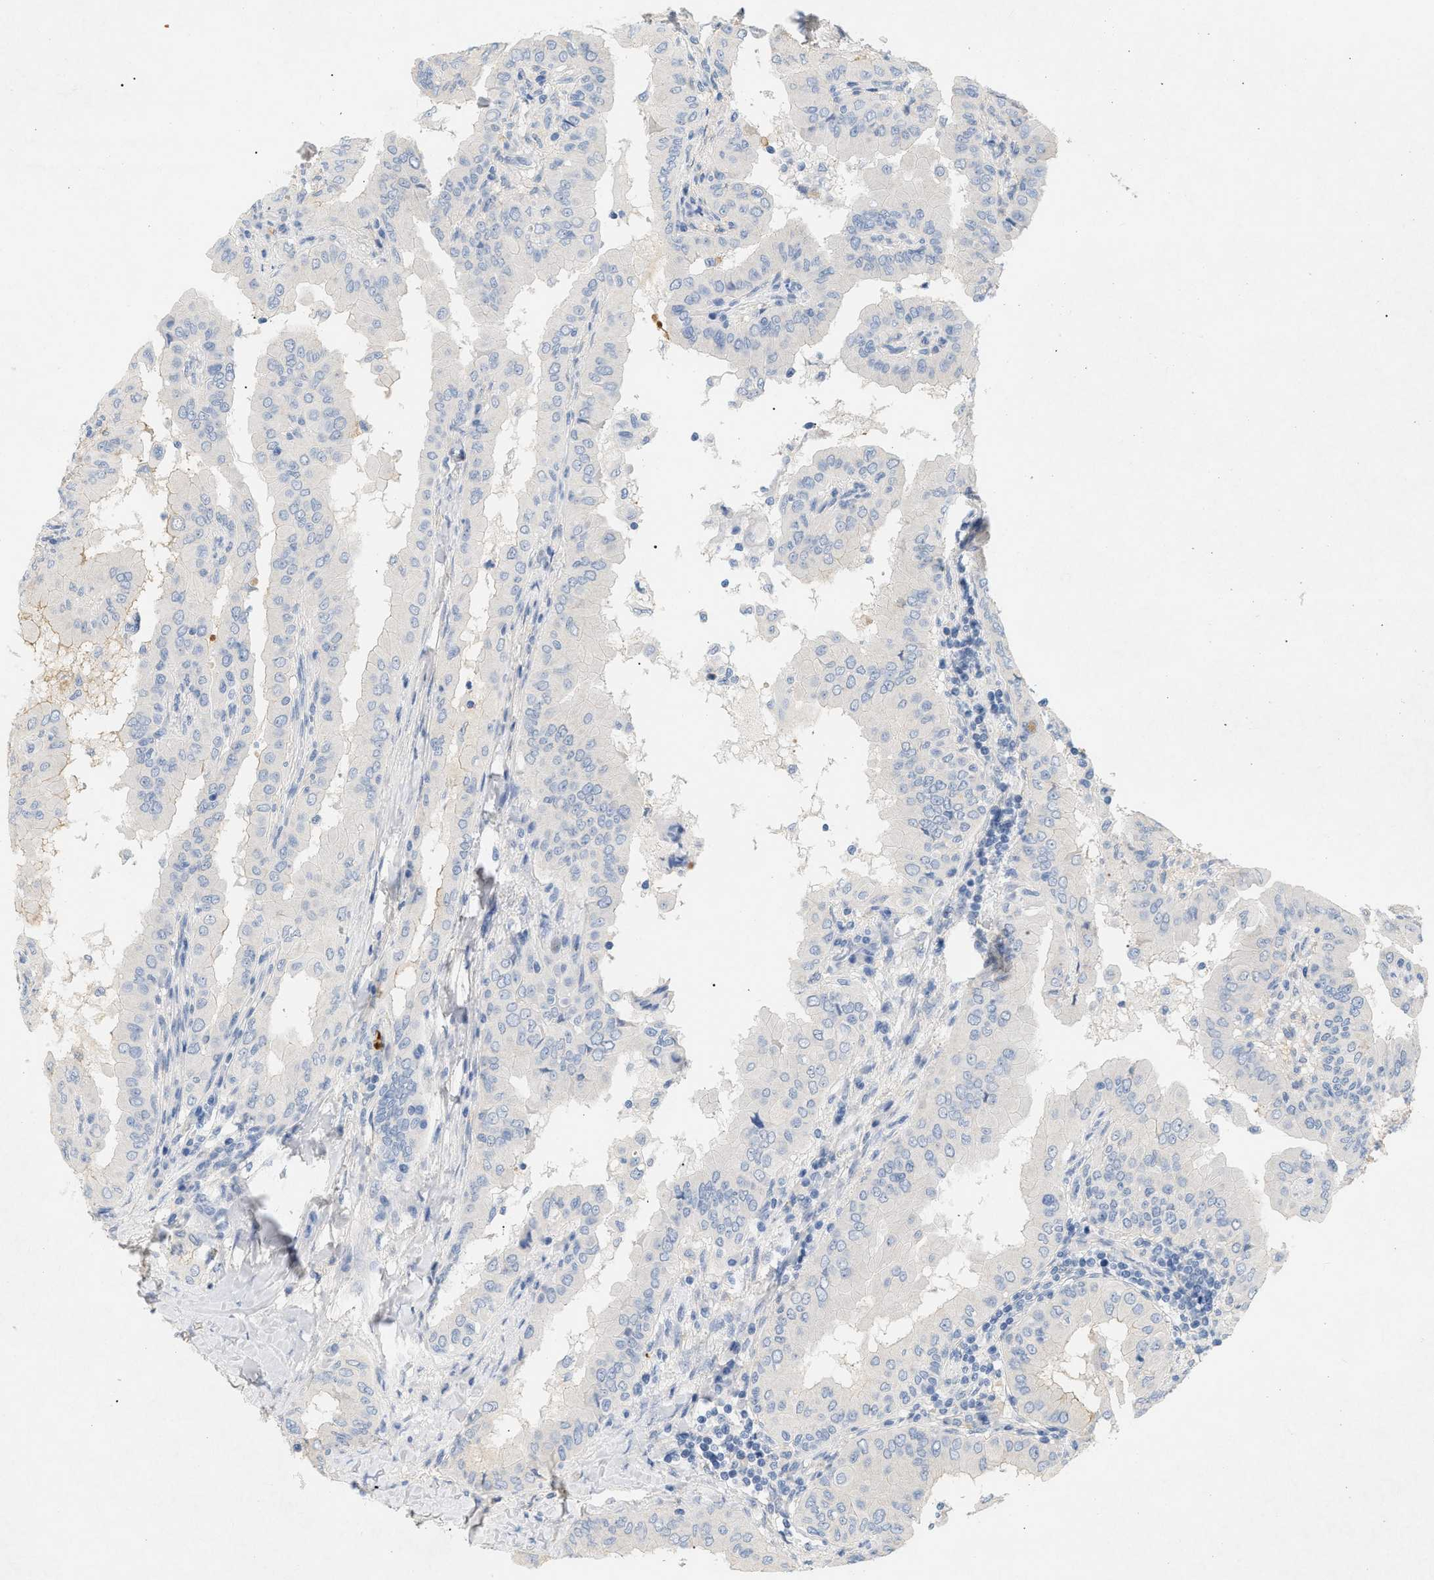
{"staining": {"intensity": "negative", "quantity": "none", "location": "none"}, "tissue": "thyroid cancer", "cell_type": "Tumor cells", "image_type": "cancer", "snomed": [{"axis": "morphology", "description": "Papillary adenocarcinoma, NOS"}, {"axis": "topography", "description": "Thyroid gland"}], "caption": "Human papillary adenocarcinoma (thyroid) stained for a protein using IHC exhibits no staining in tumor cells.", "gene": "CFH", "patient": {"sex": "male", "age": 33}}